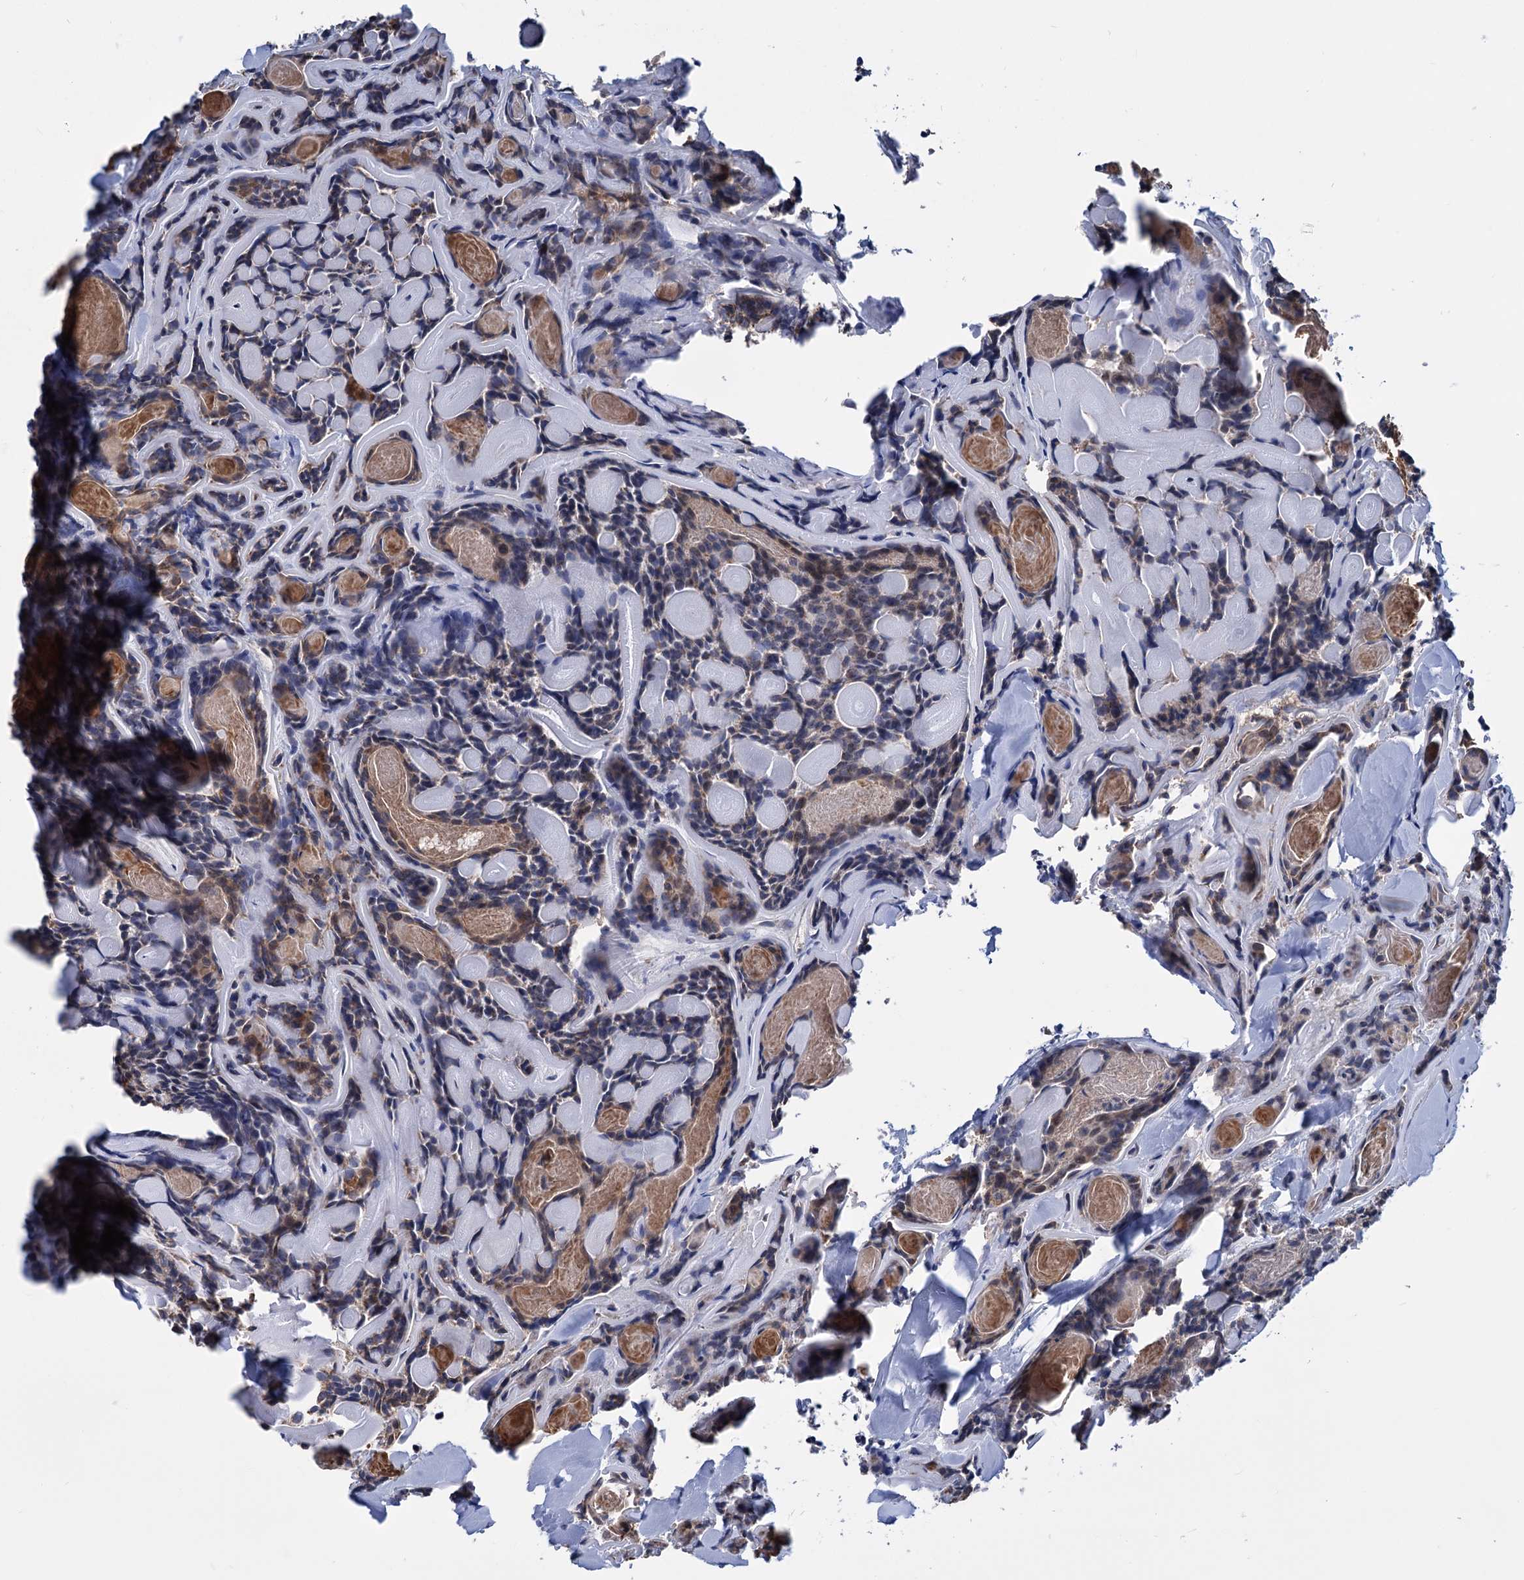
{"staining": {"intensity": "weak", "quantity": "<25%", "location": "cytoplasmic/membranous"}, "tissue": "head and neck cancer", "cell_type": "Tumor cells", "image_type": "cancer", "snomed": [{"axis": "morphology", "description": "Adenocarcinoma, NOS"}, {"axis": "topography", "description": "Salivary gland"}, {"axis": "topography", "description": "Head-Neck"}], "caption": "A histopathology image of human head and neck adenocarcinoma is negative for staining in tumor cells. (DAB (3,3'-diaminobenzidine) IHC with hematoxylin counter stain).", "gene": "LPIN1", "patient": {"sex": "female", "age": 63}}